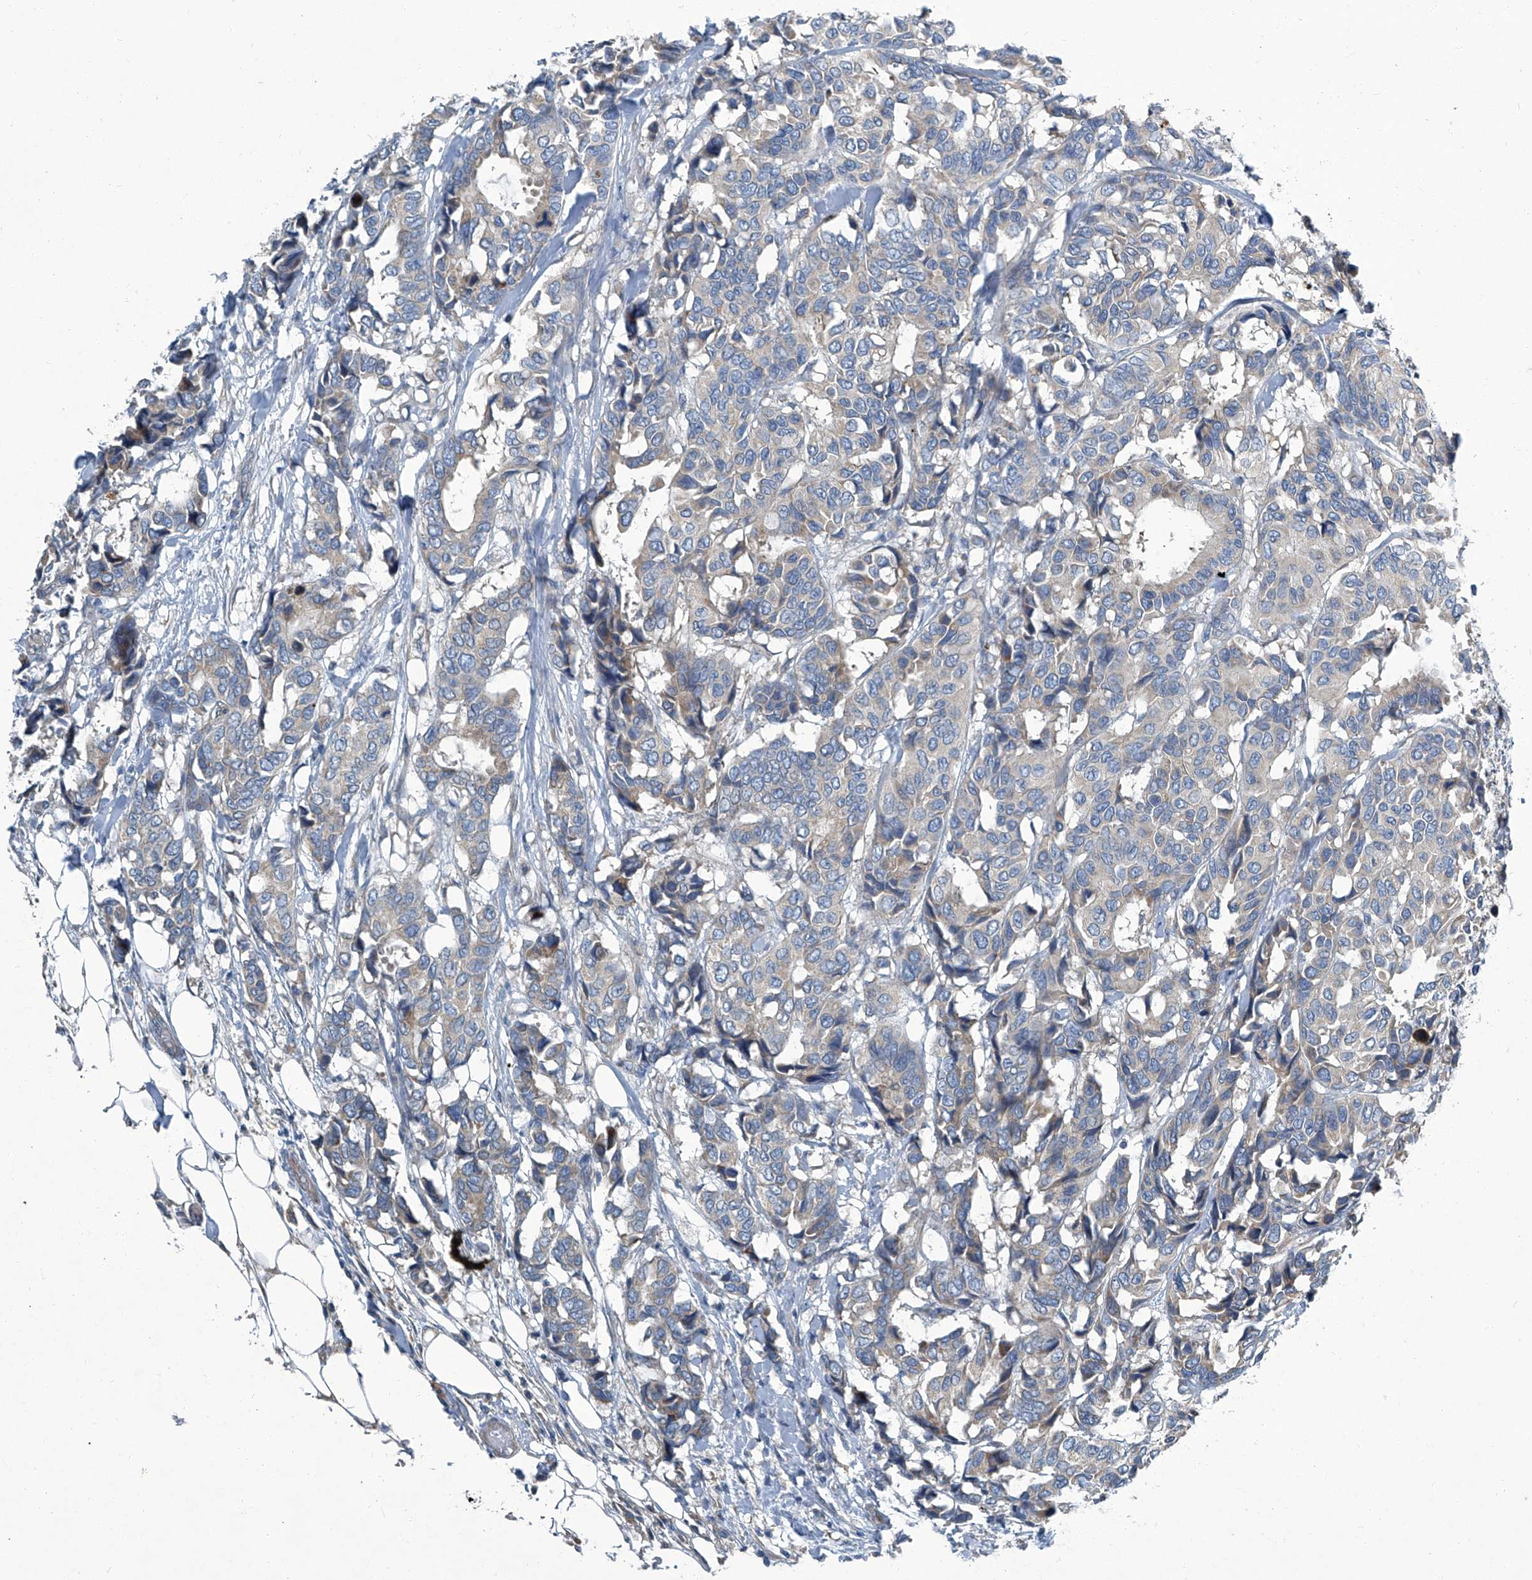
{"staining": {"intensity": "weak", "quantity": ">75%", "location": "cytoplasmic/membranous"}, "tissue": "breast cancer", "cell_type": "Tumor cells", "image_type": "cancer", "snomed": [{"axis": "morphology", "description": "Duct carcinoma"}, {"axis": "topography", "description": "Breast"}], "caption": "This micrograph exhibits breast cancer (infiltrating ductal carcinoma) stained with IHC to label a protein in brown. The cytoplasmic/membranous of tumor cells show weak positivity for the protein. Nuclei are counter-stained blue.", "gene": "SLC26A11", "patient": {"sex": "female", "age": 87}}